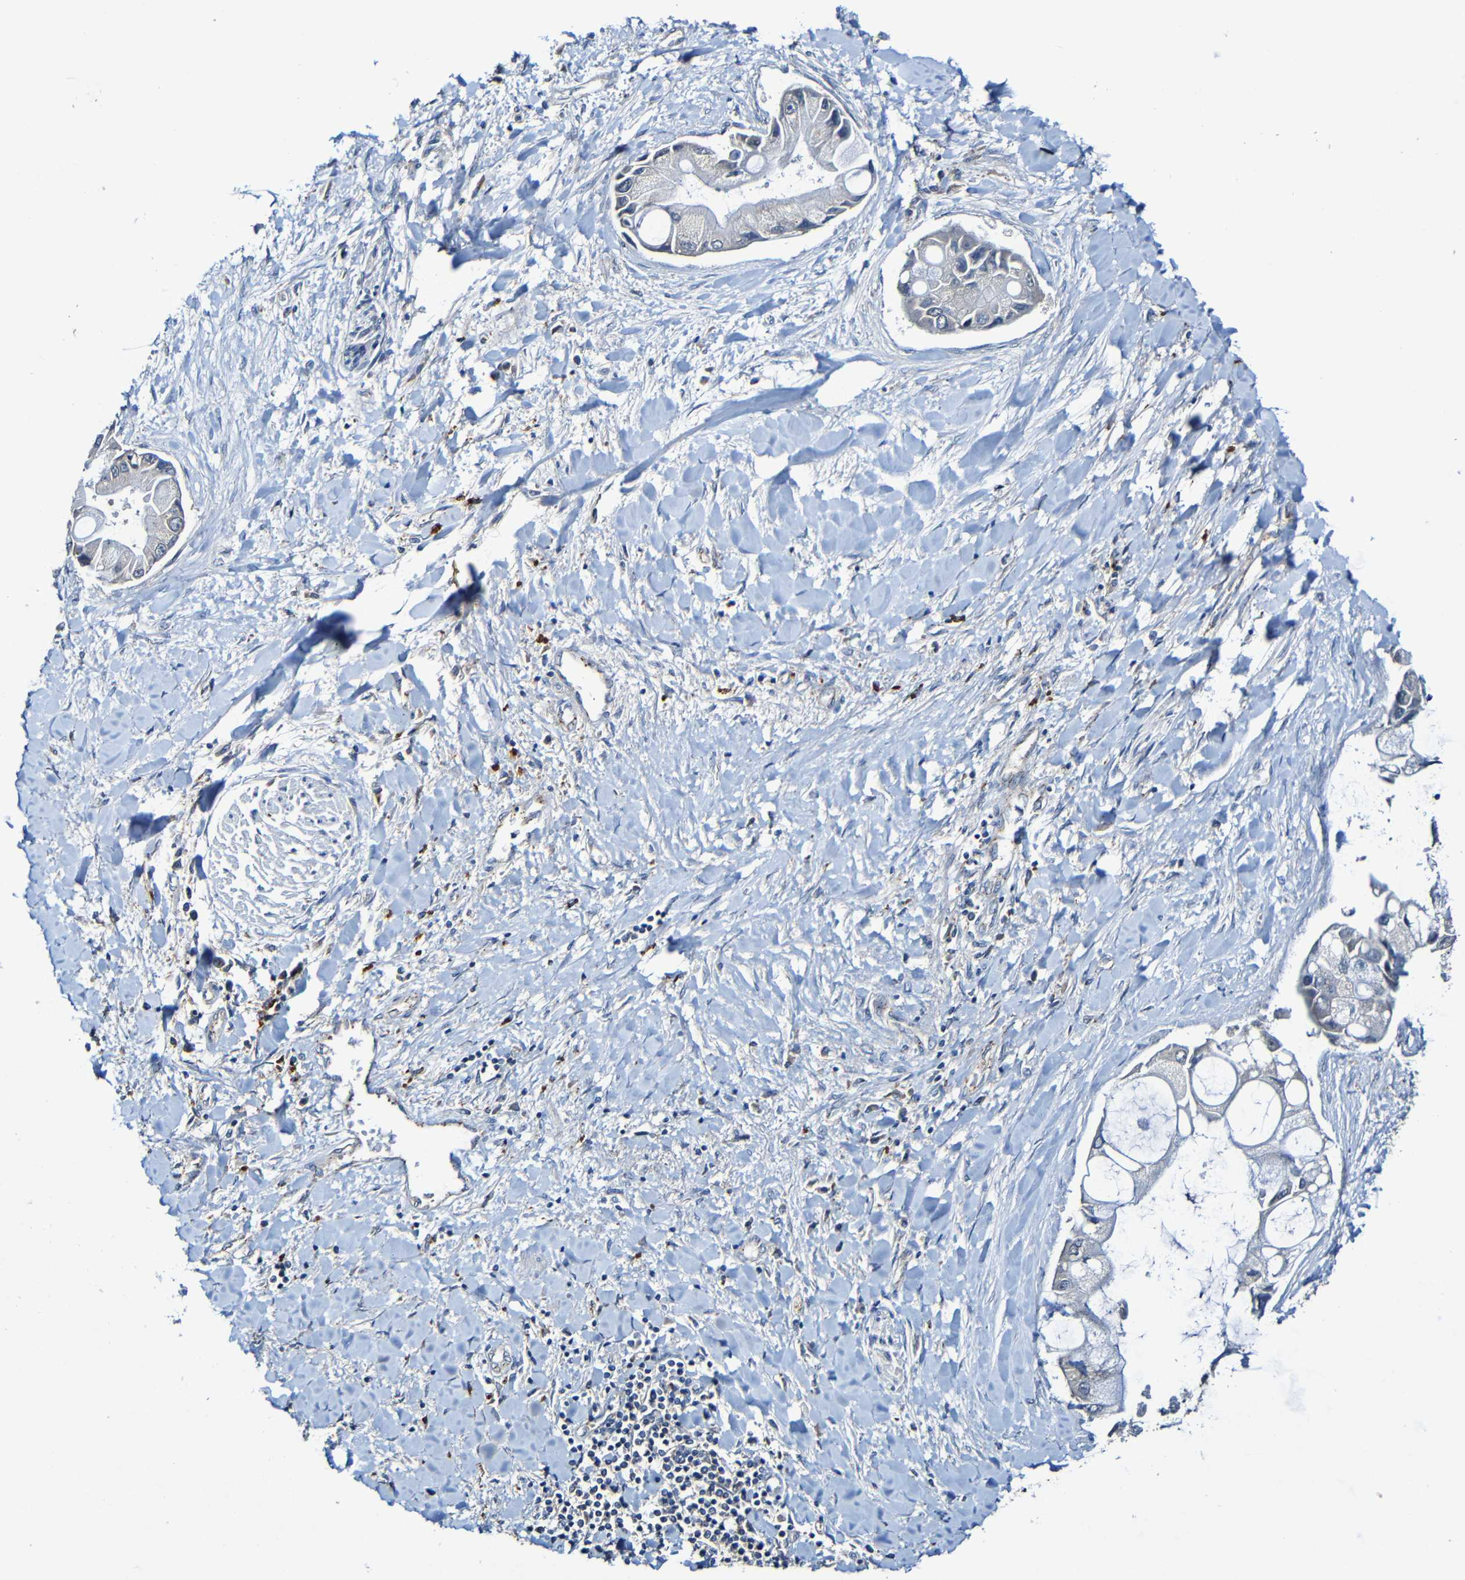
{"staining": {"intensity": "negative", "quantity": "none", "location": "none"}, "tissue": "liver cancer", "cell_type": "Tumor cells", "image_type": "cancer", "snomed": [{"axis": "morphology", "description": "Cholangiocarcinoma"}, {"axis": "topography", "description": "Liver"}], "caption": "The immunohistochemistry micrograph has no significant staining in tumor cells of liver cholangiocarcinoma tissue.", "gene": "LRRC70", "patient": {"sex": "male", "age": 50}}